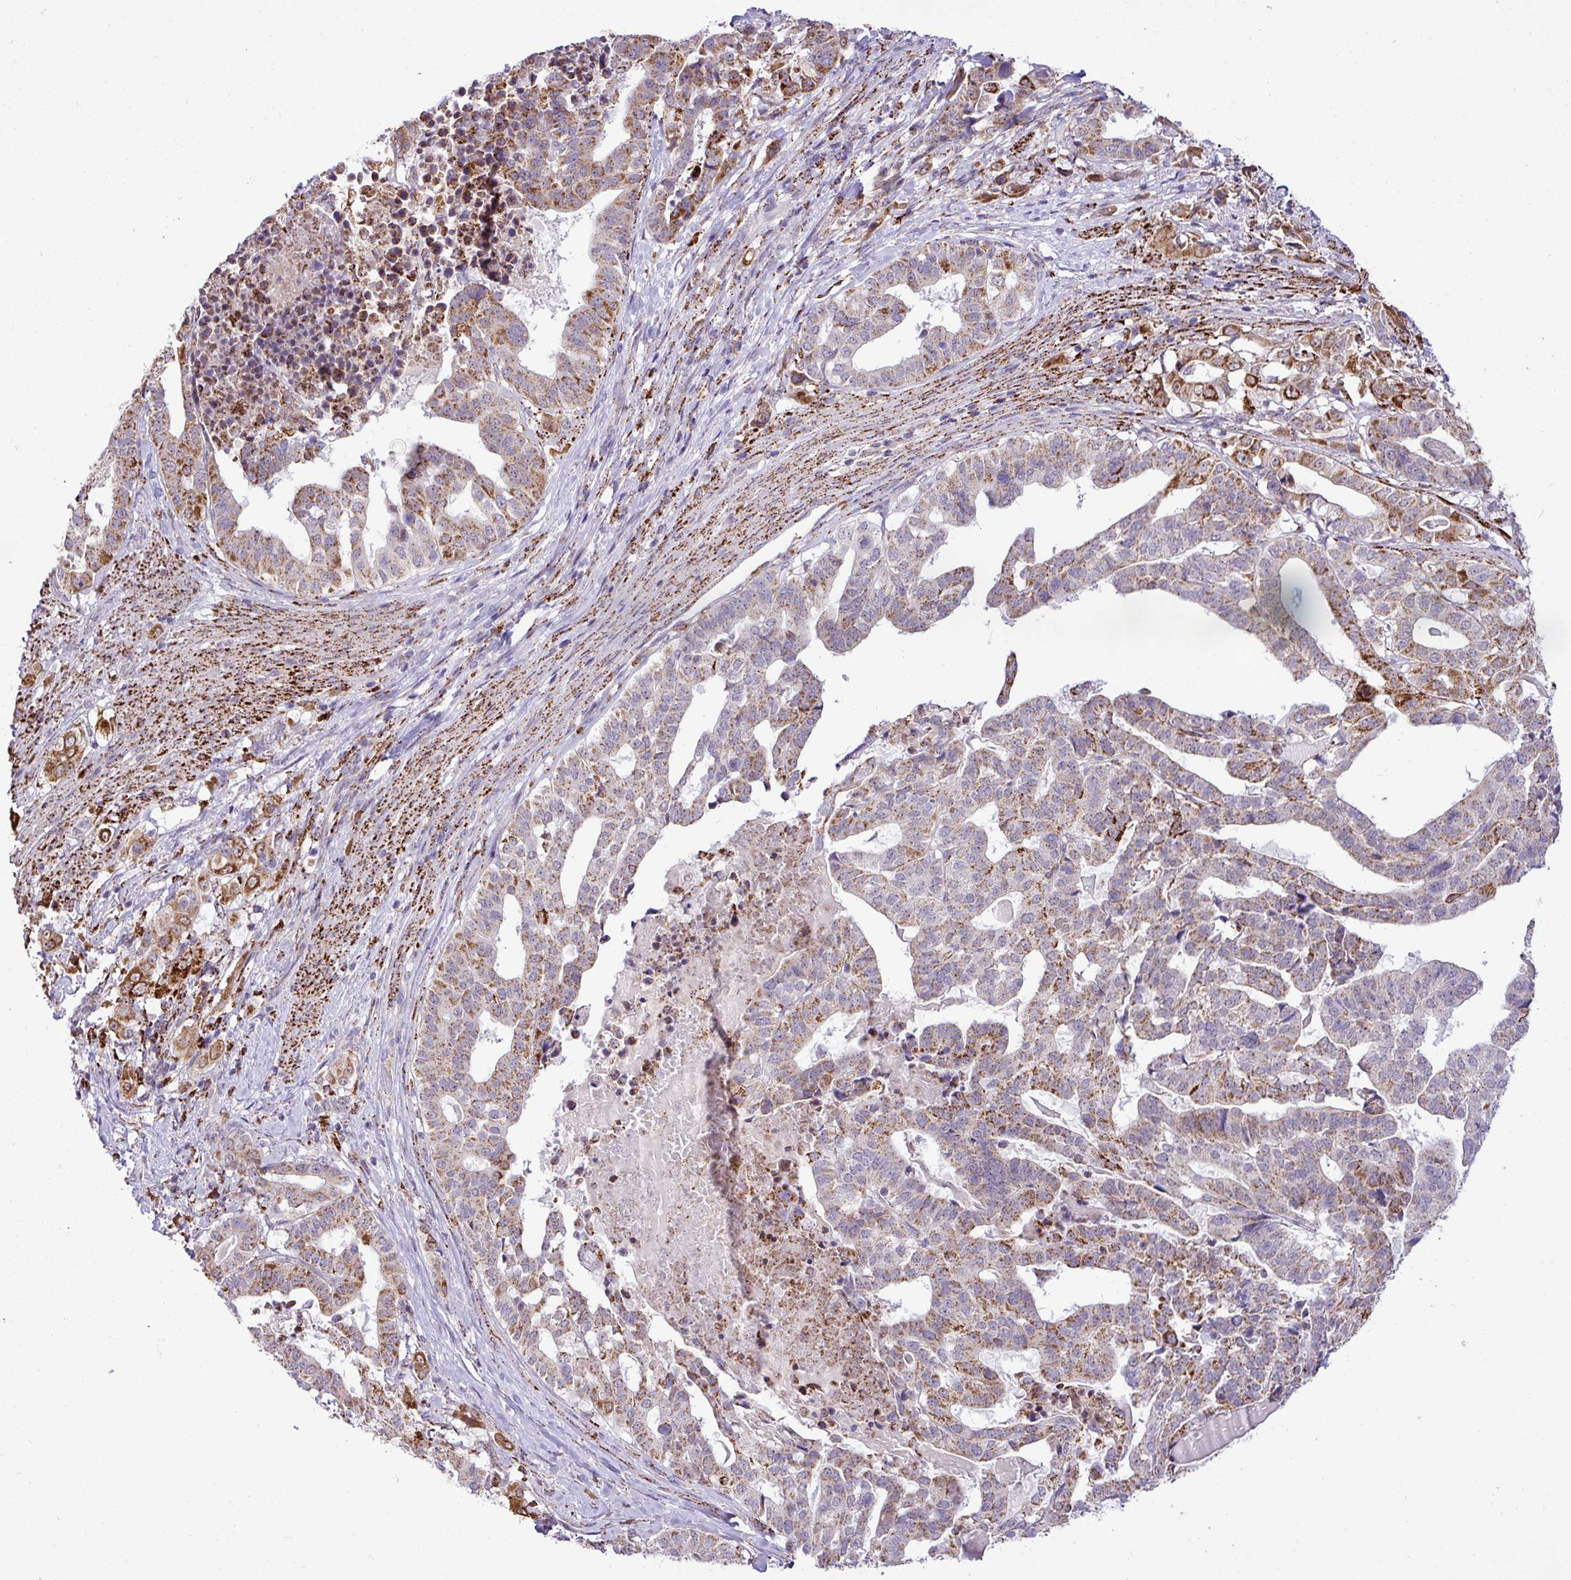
{"staining": {"intensity": "moderate", "quantity": "25%-75%", "location": "cytoplasmic/membranous"}, "tissue": "stomach cancer", "cell_type": "Tumor cells", "image_type": "cancer", "snomed": [{"axis": "morphology", "description": "Adenocarcinoma, NOS"}, {"axis": "topography", "description": "Stomach"}], "caption": "Immunohistochemical staining of human stomach cancer displays medium levels of moderate cytoplasmic/membranous staining in about 25%-75% of tumor cells. (Stains: DAB (3,3'-diaminobenzidine) in brown, nuclei in blue, Microscopy: brightfield microscopy at high magnification).", "gene": "SGPP1", "patient": {"sex": "male", "age": 48}}